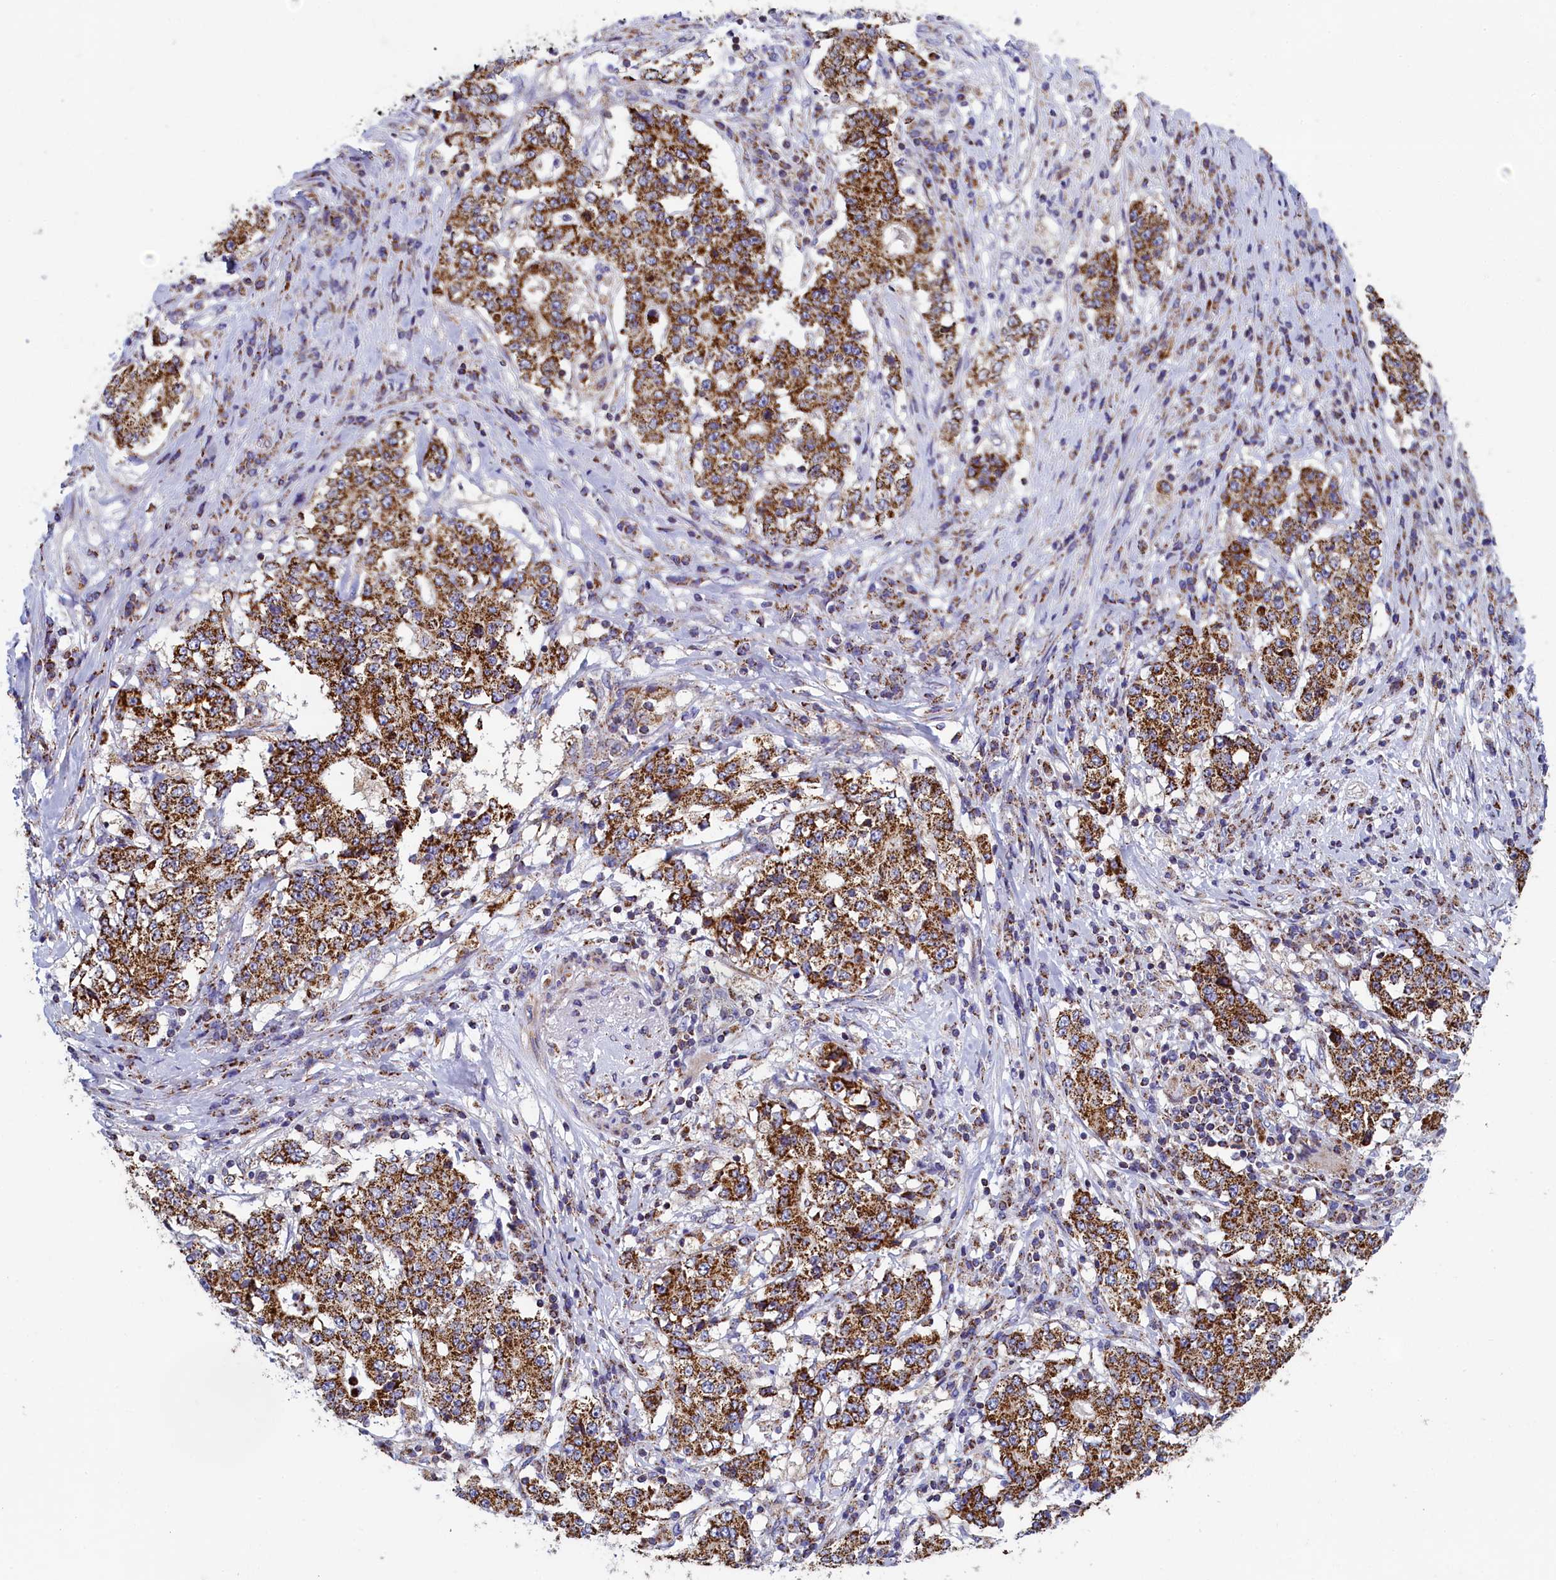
{"staining": {"intensity": "strong", "quantity": ">75%", "location": "cytoplasmic/membranous"}, "tissue": "stomach cancer", "cell_type": "Tumor cells", "image_type": "cancer", "snomed": [{"axis": "morphology", "description": "Adenocarcinoma, NOS"}, {"axis": "topography", "description": "Stomach"}], "caption": "Immunohistochemical staining of human stomach cancer demonstrates high levels of strong cytoplasmic/membranous protein staining in about >75% of tumor cells.", "gene": "IFT122", "patient": {"sex": "male", "age": 59}}